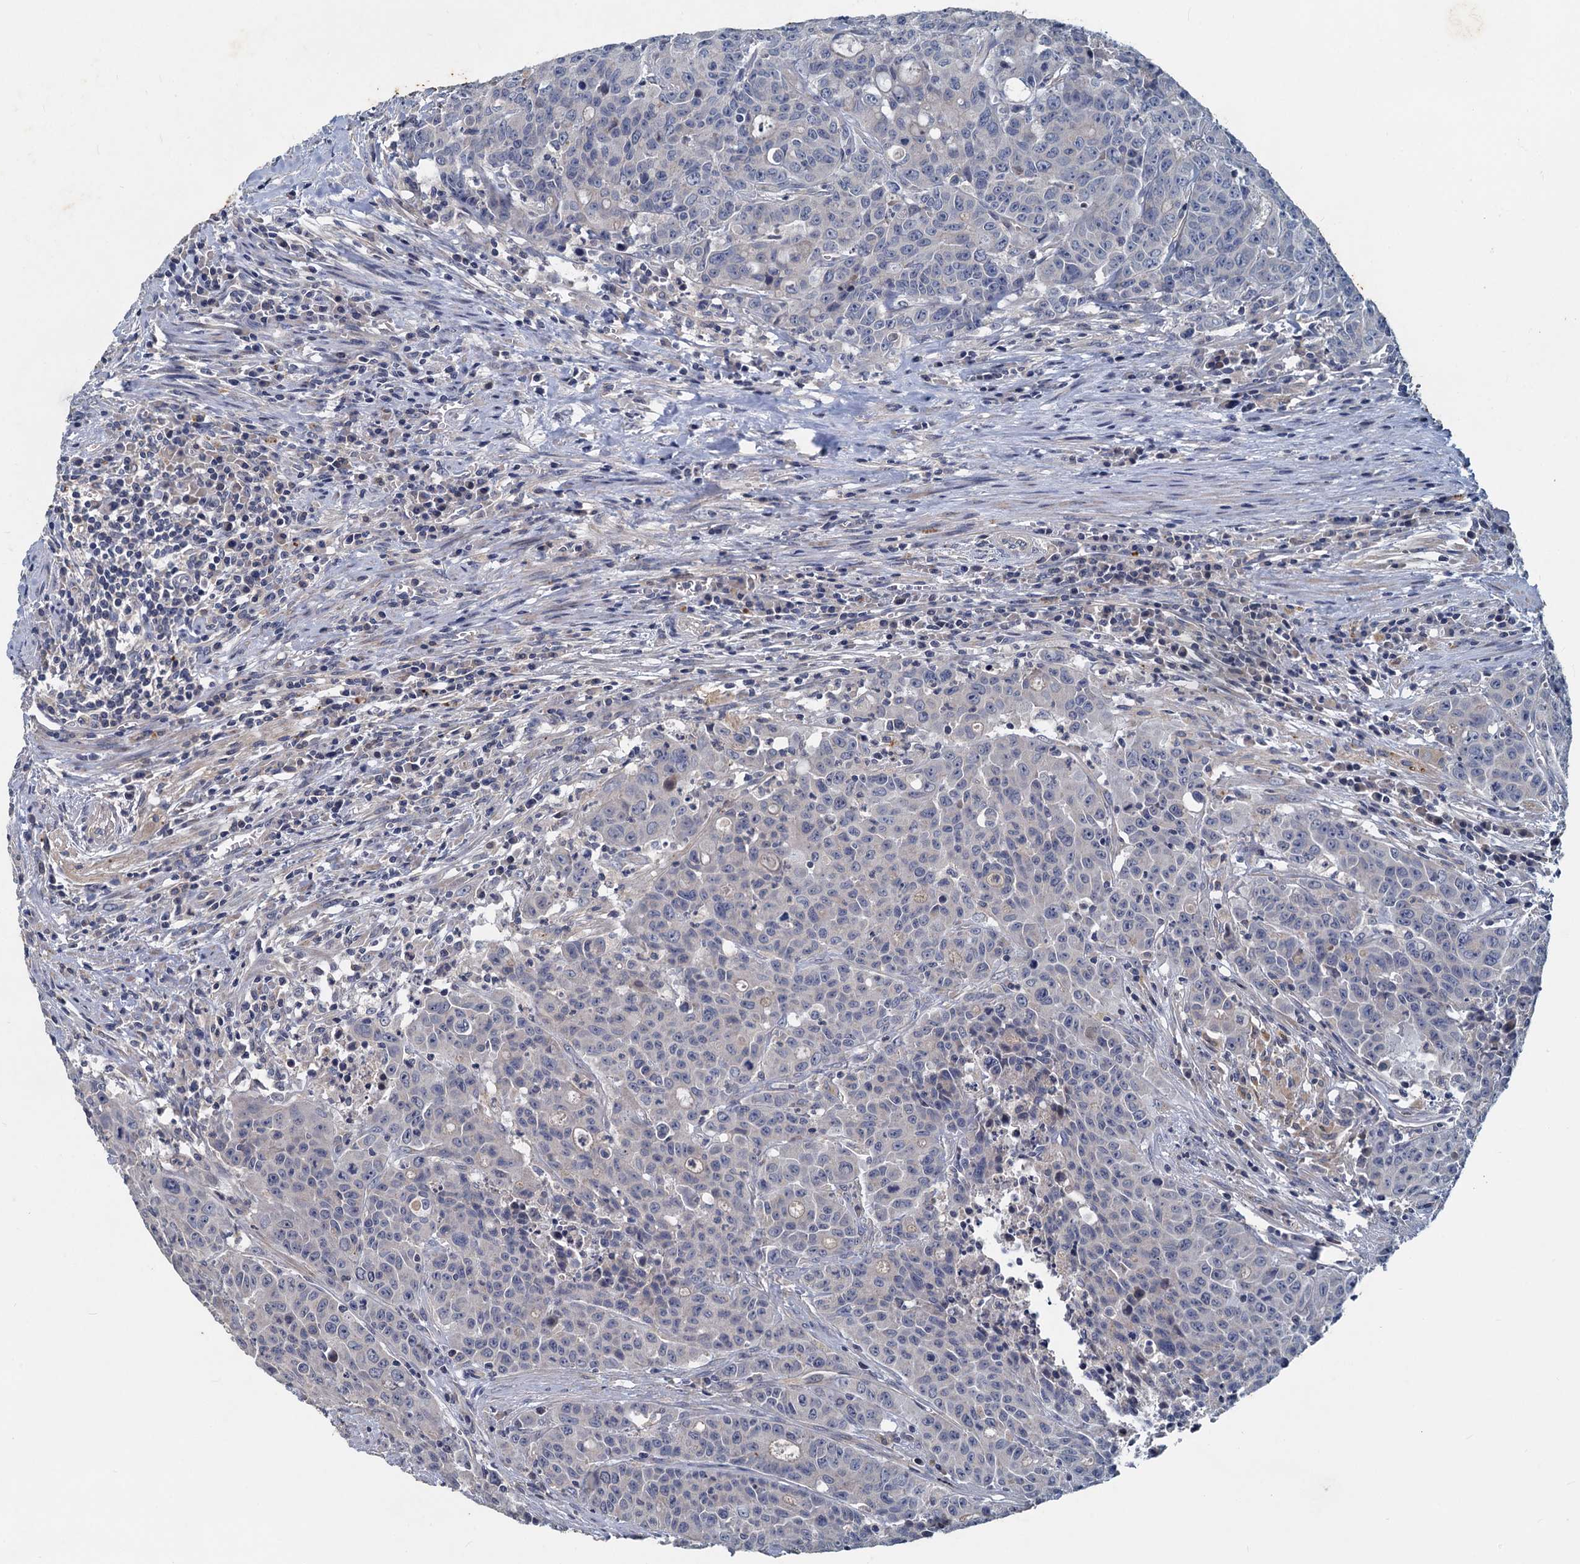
{"staining": {"intensity": "negative", "quantity": "none", "location": "none"}, "tissue": "colorectal cancer", "cell_type": "Tumor cells", "image_type": "cancer", "snomed": [{"axis": "morphology", "description": "Adenocarcinoma, NOS"}, {"axis": "topography", "description": "Colon"}], "caption": "Human colorectal cancer stained for a protein using immunohistochemistry (IHC) exhibits no positivity in tumor cells.", "gene": "SLC2A7", "patient": {"sex": "male", "age": 62}}